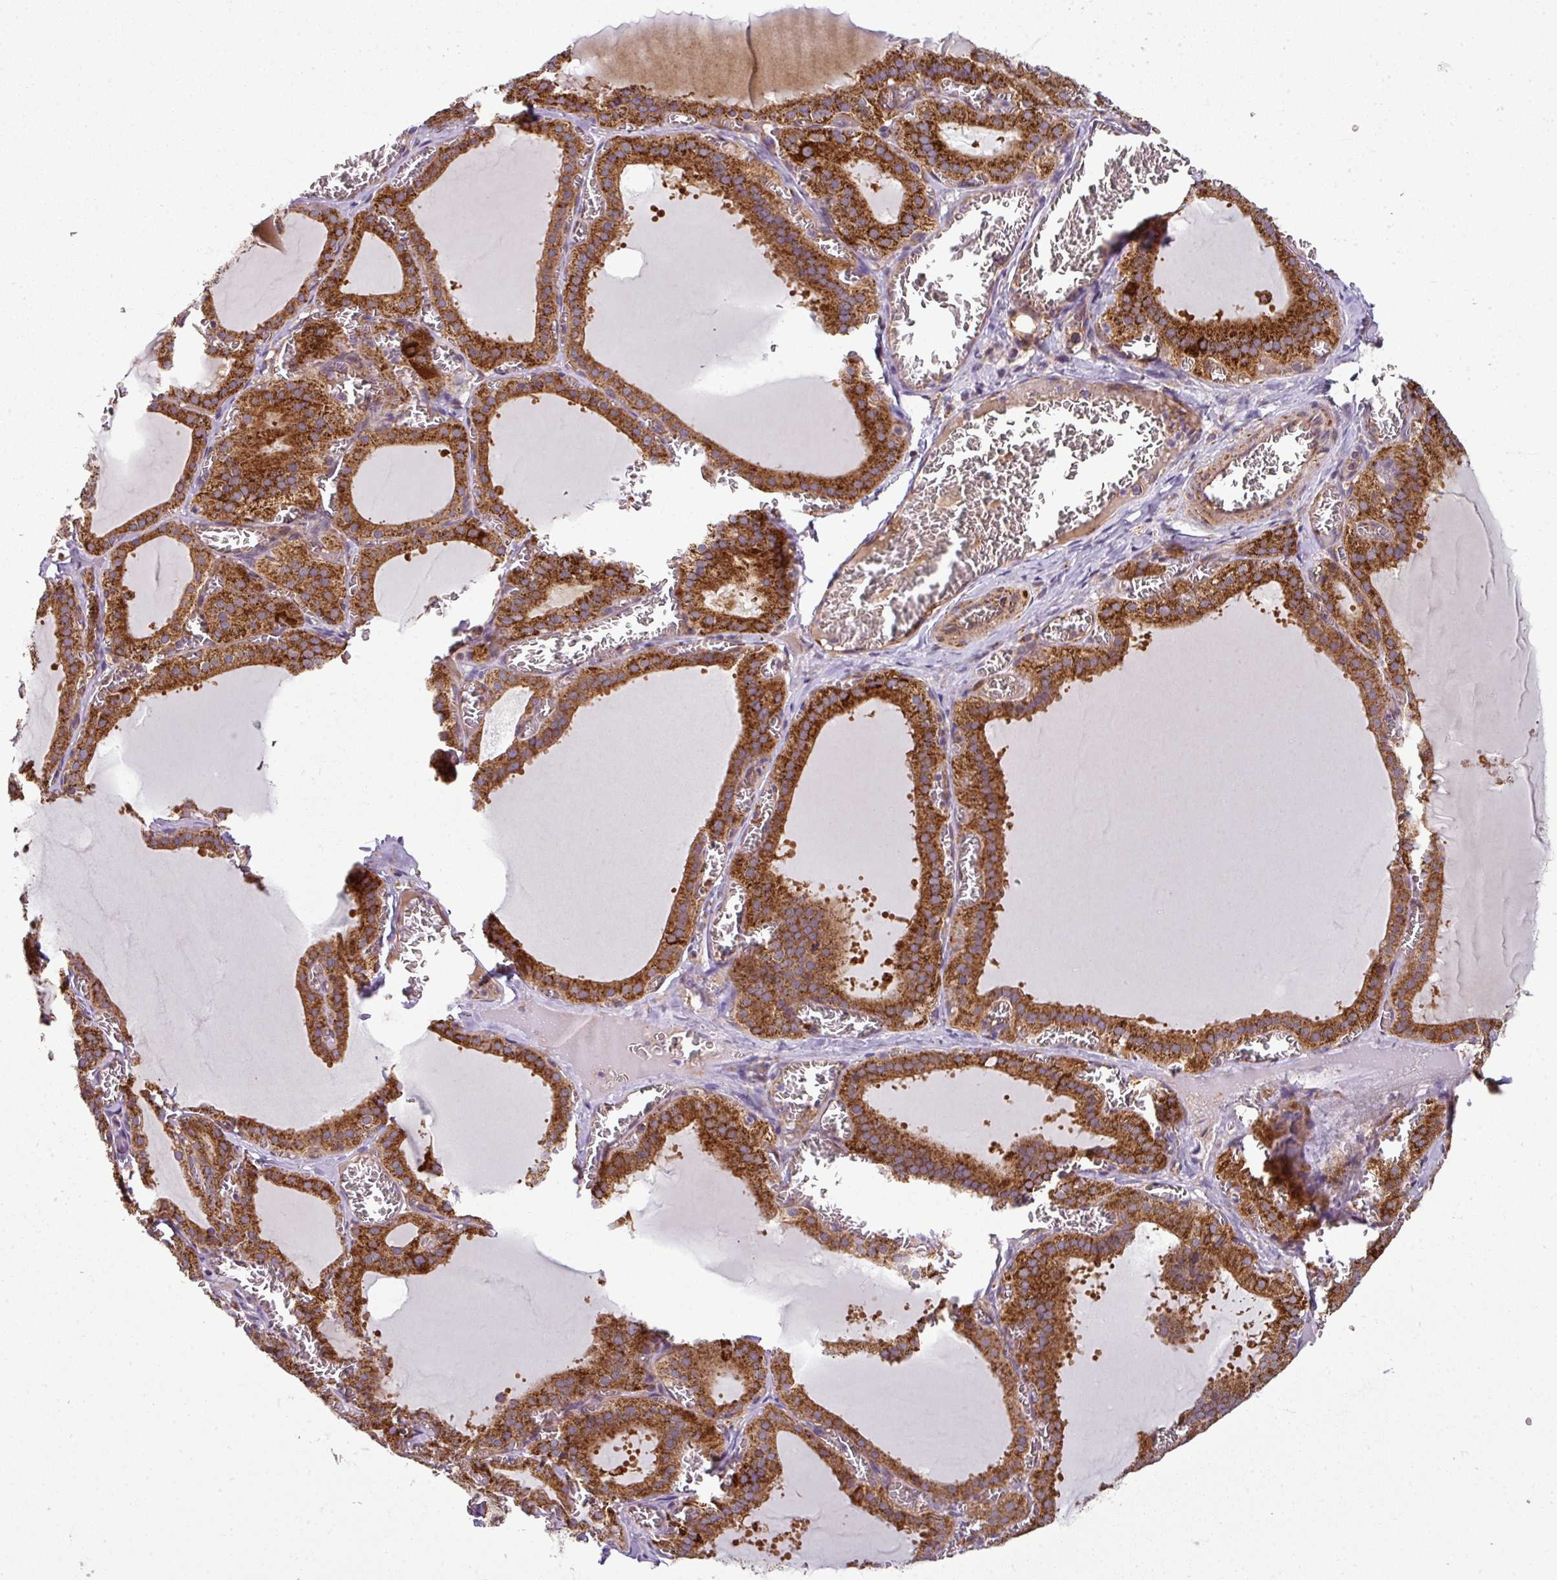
{"staining": {"intensity": "strong", "quantity": ">75%", "location": "cytoplasmic/membranous"}, "tissue": "thyroid gland", "cell_type": "Glandular cells", "image_type": "normal", "snomed": [{"axis": "morphology", "description": "Normal tissue, NOS"}, {"axis": "topography", "description": "Thyroid gland"}], "caption": "The histopathology image reveals immunohistochemical staining of normal thyroid gland. There is strong cytoplasmic/membranous positivity is present in about >75% of glandular cells. (Stains: DAB (3,3'-diaminobenzidine) in brown, nuclei in blue, Microscopy: brightfield microscopy at high magnification).", "gene": "PRELID3B", "patient": {"sex": "female", "age": 30}}